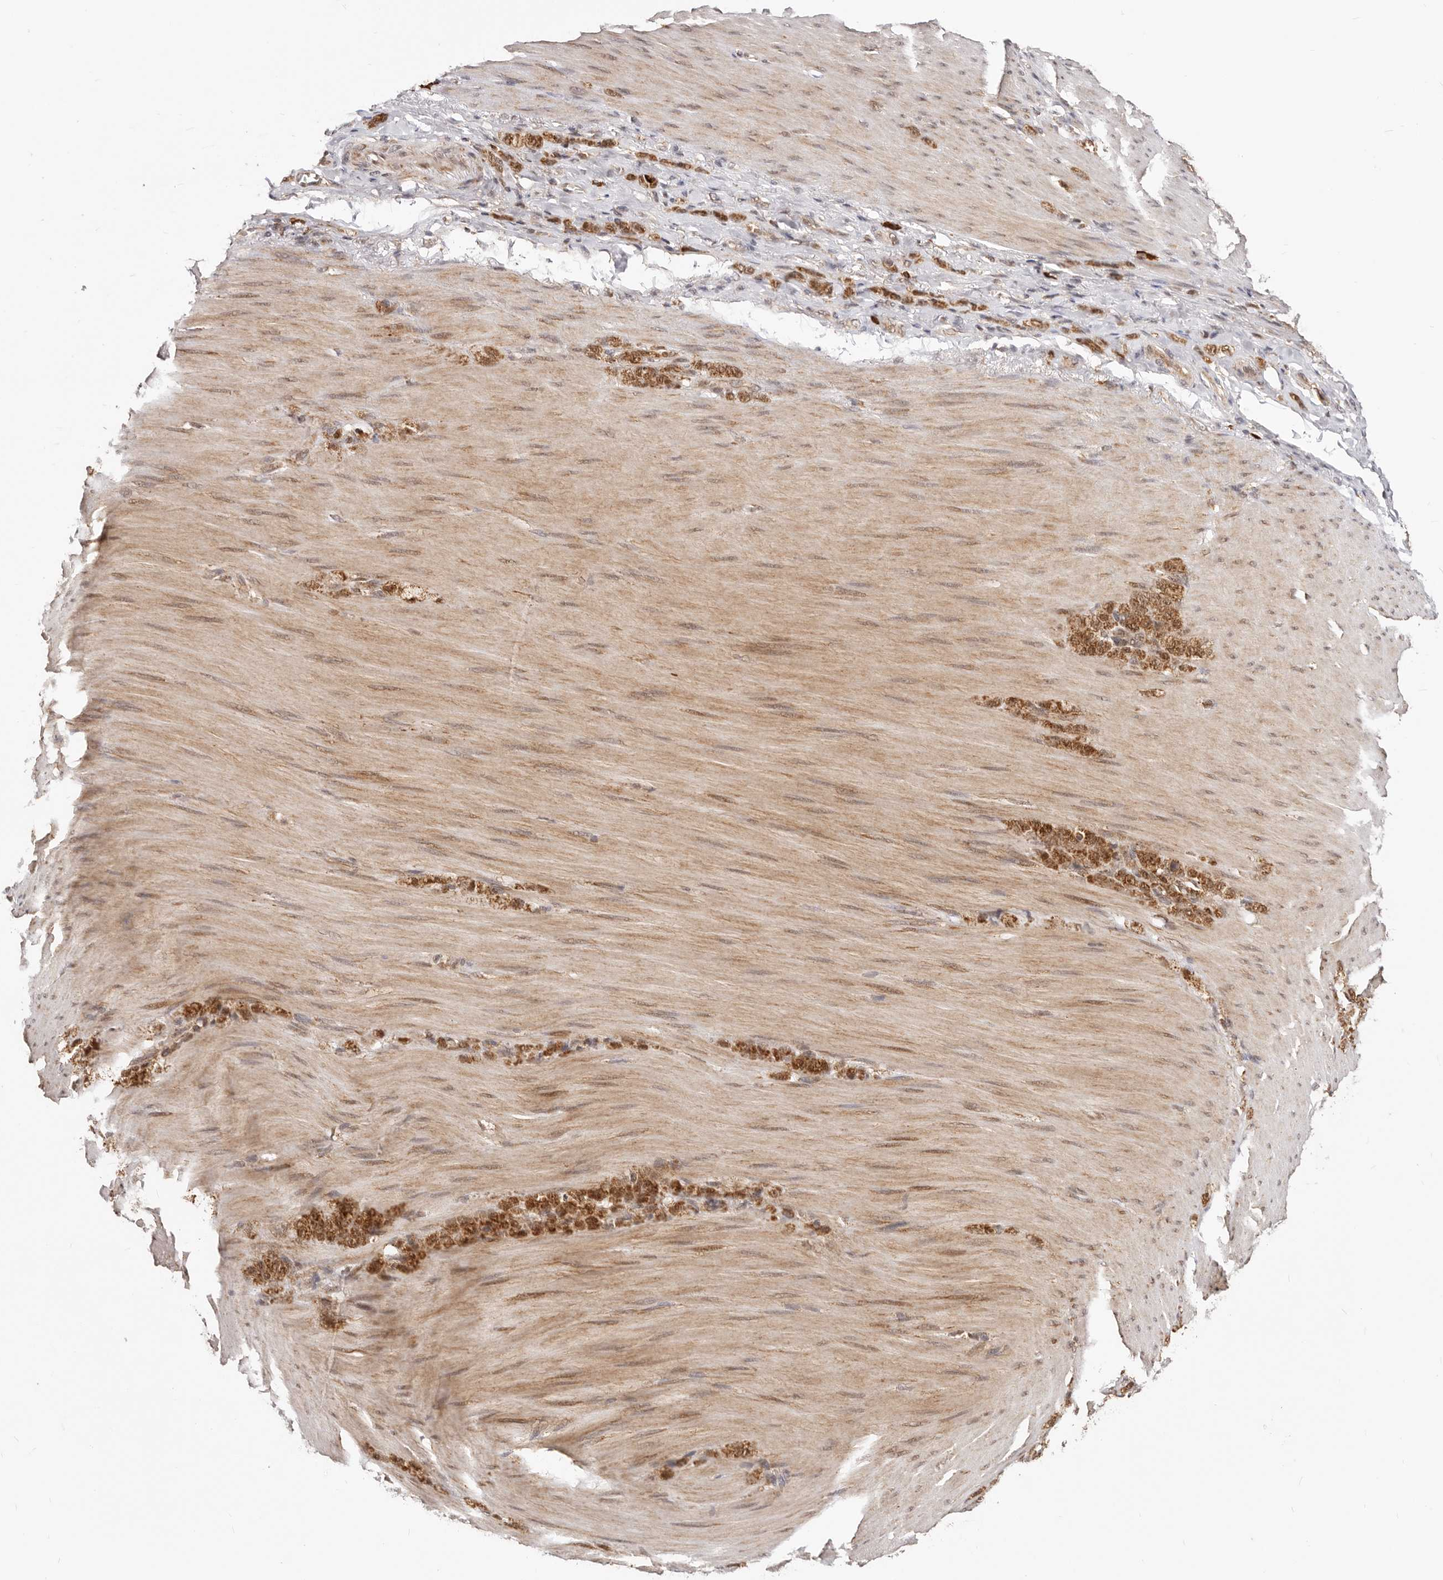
{"staining": {"intensity": "strong", "quantity": ">75%", "location": "cytoplasmic/membranous,nuclear"}, "tissue": "stomach cancer", "cell_type": "Tumor cells", "image_type": "cancer", "snomed": [{"axis": "morphology", "description": "Normal tissue, NOS"}, {"axis": "morphology", "description": "Adenocarcinoma, NOS"}, {"axis": "topography", "description": "Stomach"}], "caption": "Immunohistochemical staining of human stomach cancer displays high levels of strong cytoplasmic/membranous and nuclear protein staining in about >75% of tumor cells.", "gene": "SEC14L1", "patient": {"sex": "male", "age": 82}}